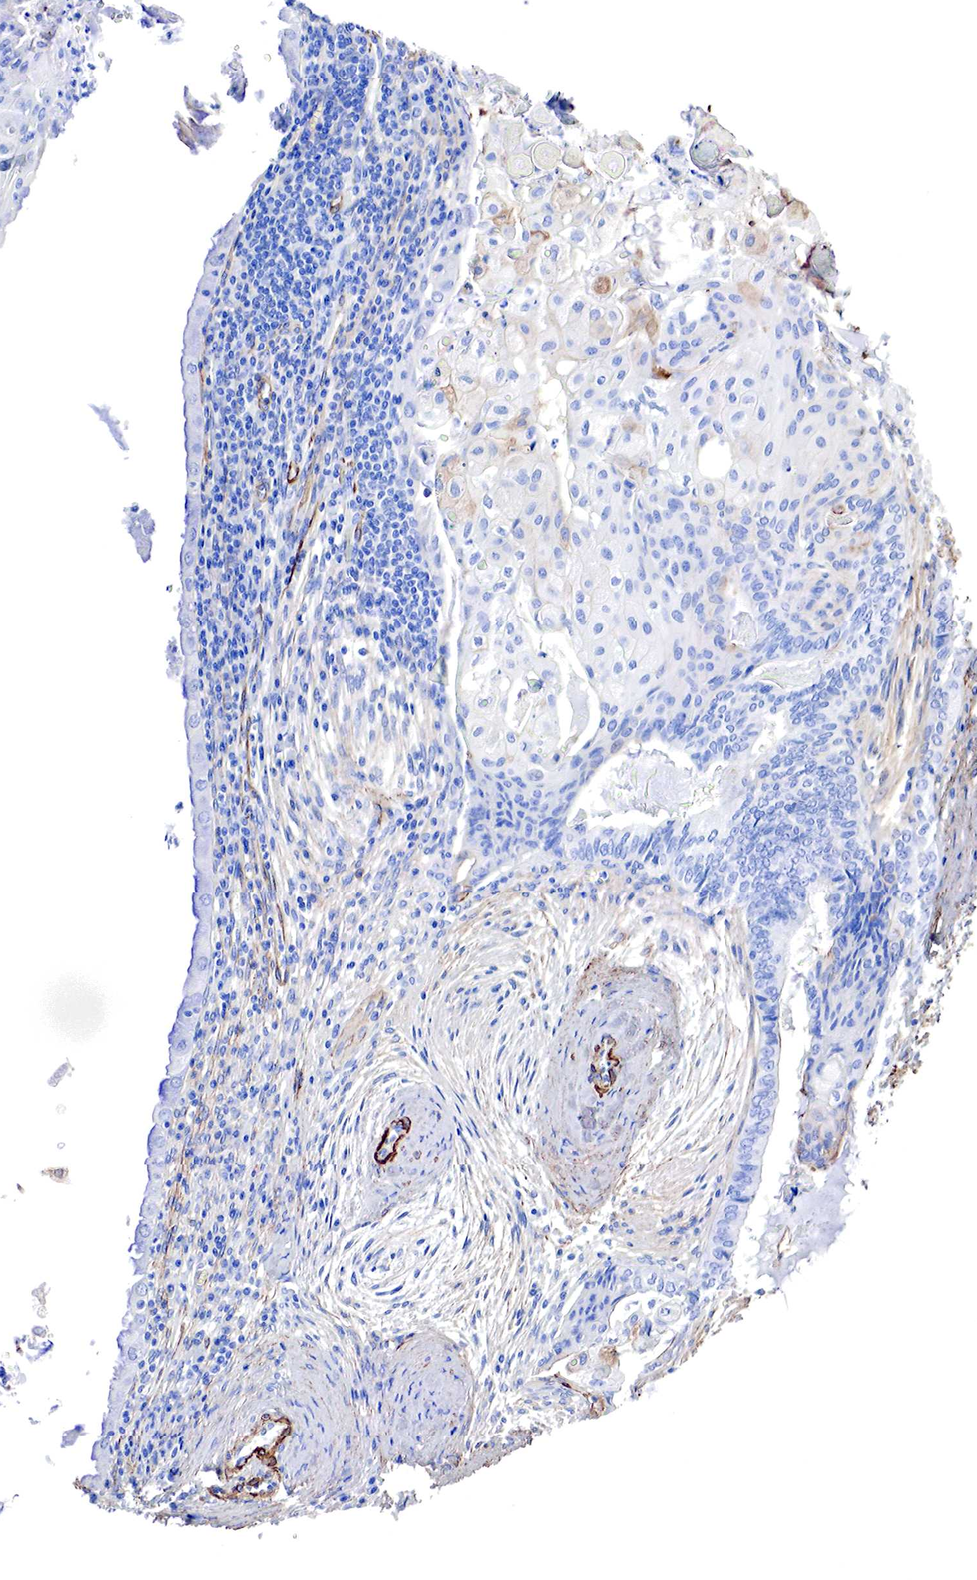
{"staining": {"intensity": "weak", "quantity": "<25%", "location": "cytoplasmic/membranous"}, "tissue": "endometrial cancer", "cell_type": "Tumor cells", "image_type": "cancer", "snomed": [{"axis": "morphology", "description": "Adenocarcinoma, NOS"}, {"axis": "topography", "description": "Endometrium"}], "caption": "This is a histopathology image of immunohistochemistry staining of adenocarcinoma (endometrial), which shows no positivity in tumor cells.", "gene": "TPM1", "patient": {"sex": "female", "age": 79}}